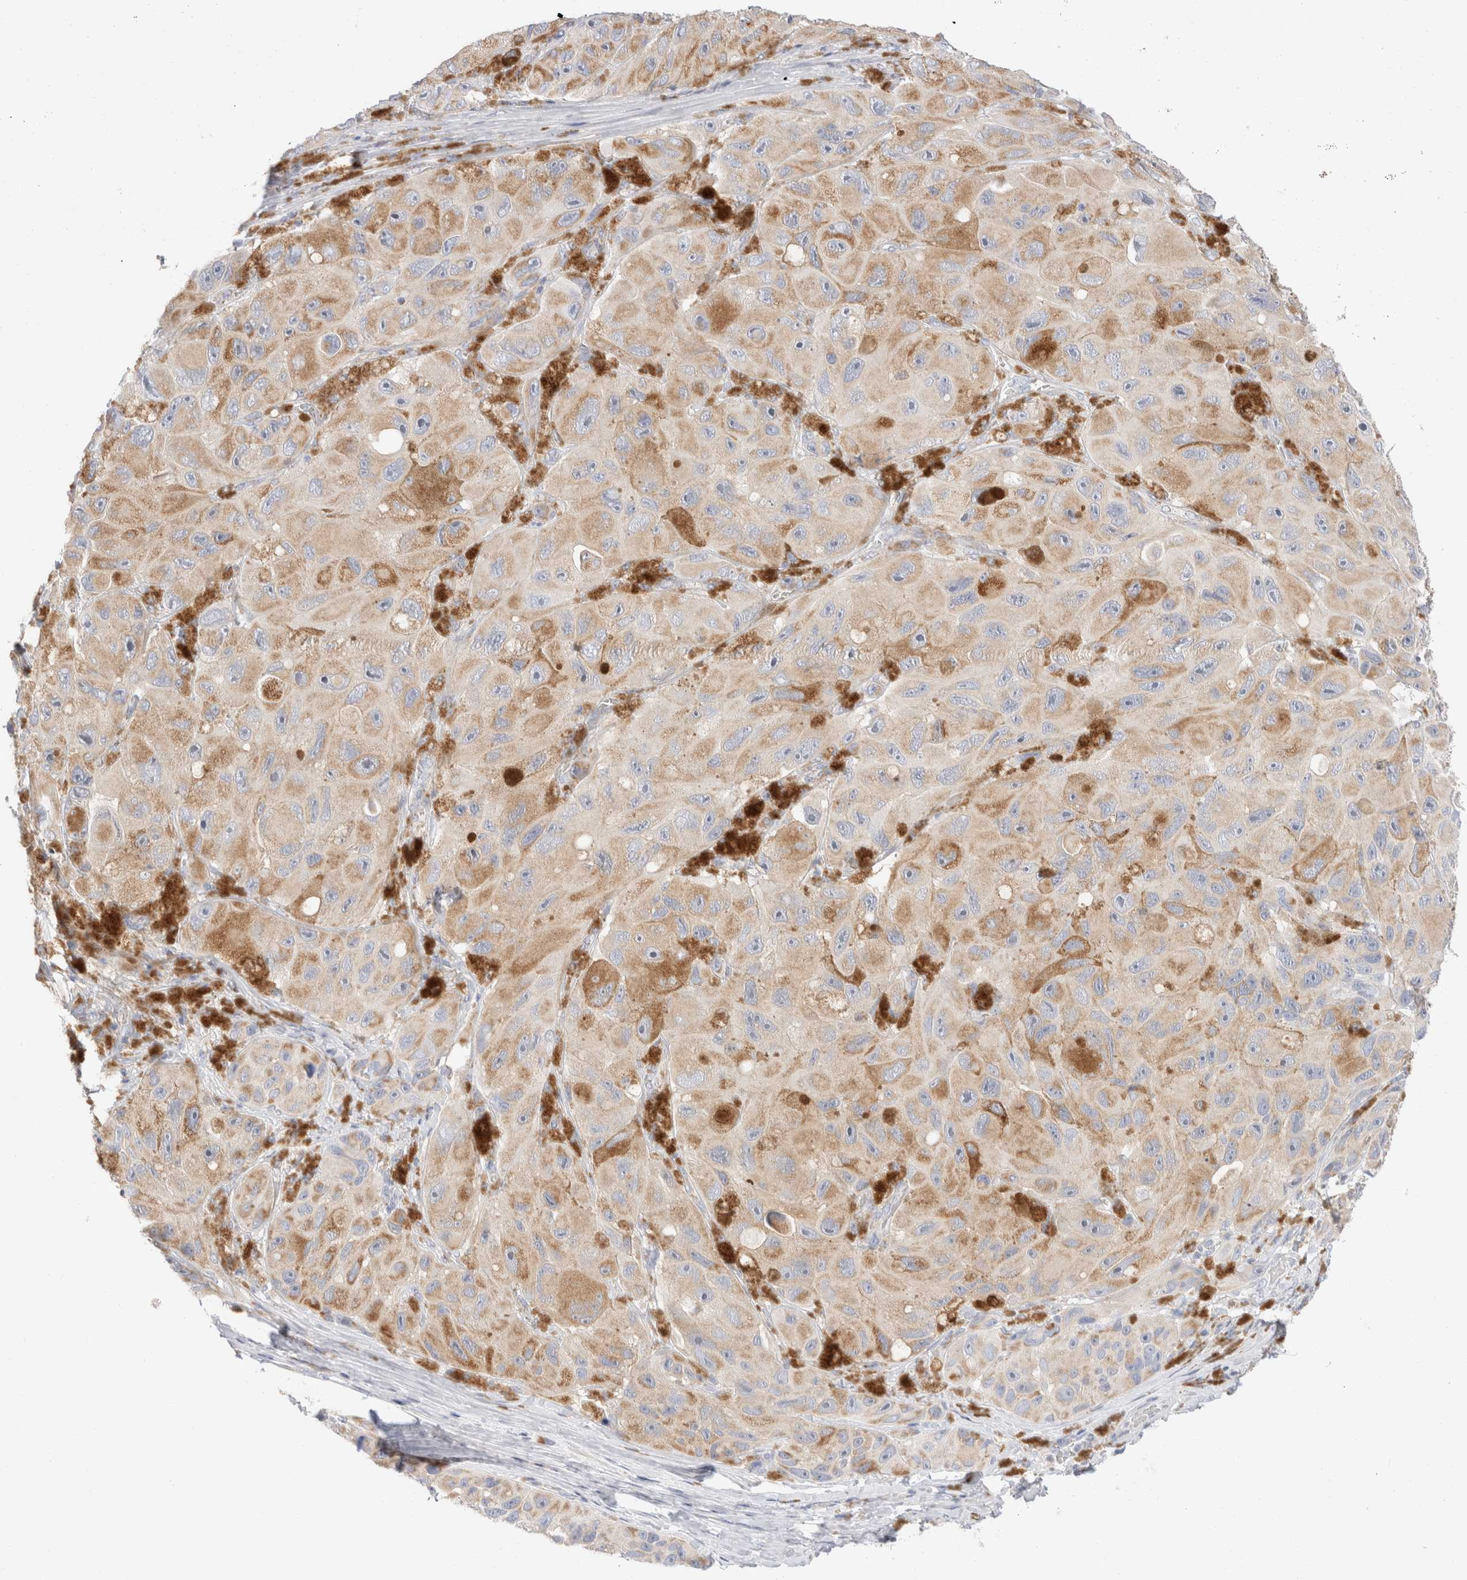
{"staining": {"intensity": "weak", "quantity": "25%-75%", "location": "cytoplasmic/membranous"}, "tissue": "melanoma", "cell_type": "Tumor cells", "image_type": "cancer", "snomed": [{"axis": "morphology", "description": "Malignant melanoma, NOS"}, {"axis": "topography", "description": "Skin"}], "caption": "The photomicrograph demonstrates immunohistochemical staining of malignant melanoma. There is weak cytoplasmic/membranous expression is appreciated in about 25%-75% of tumor cells.", "gene": "ATP6V1C1", "patient": {"sex": "female", "age": 73}}